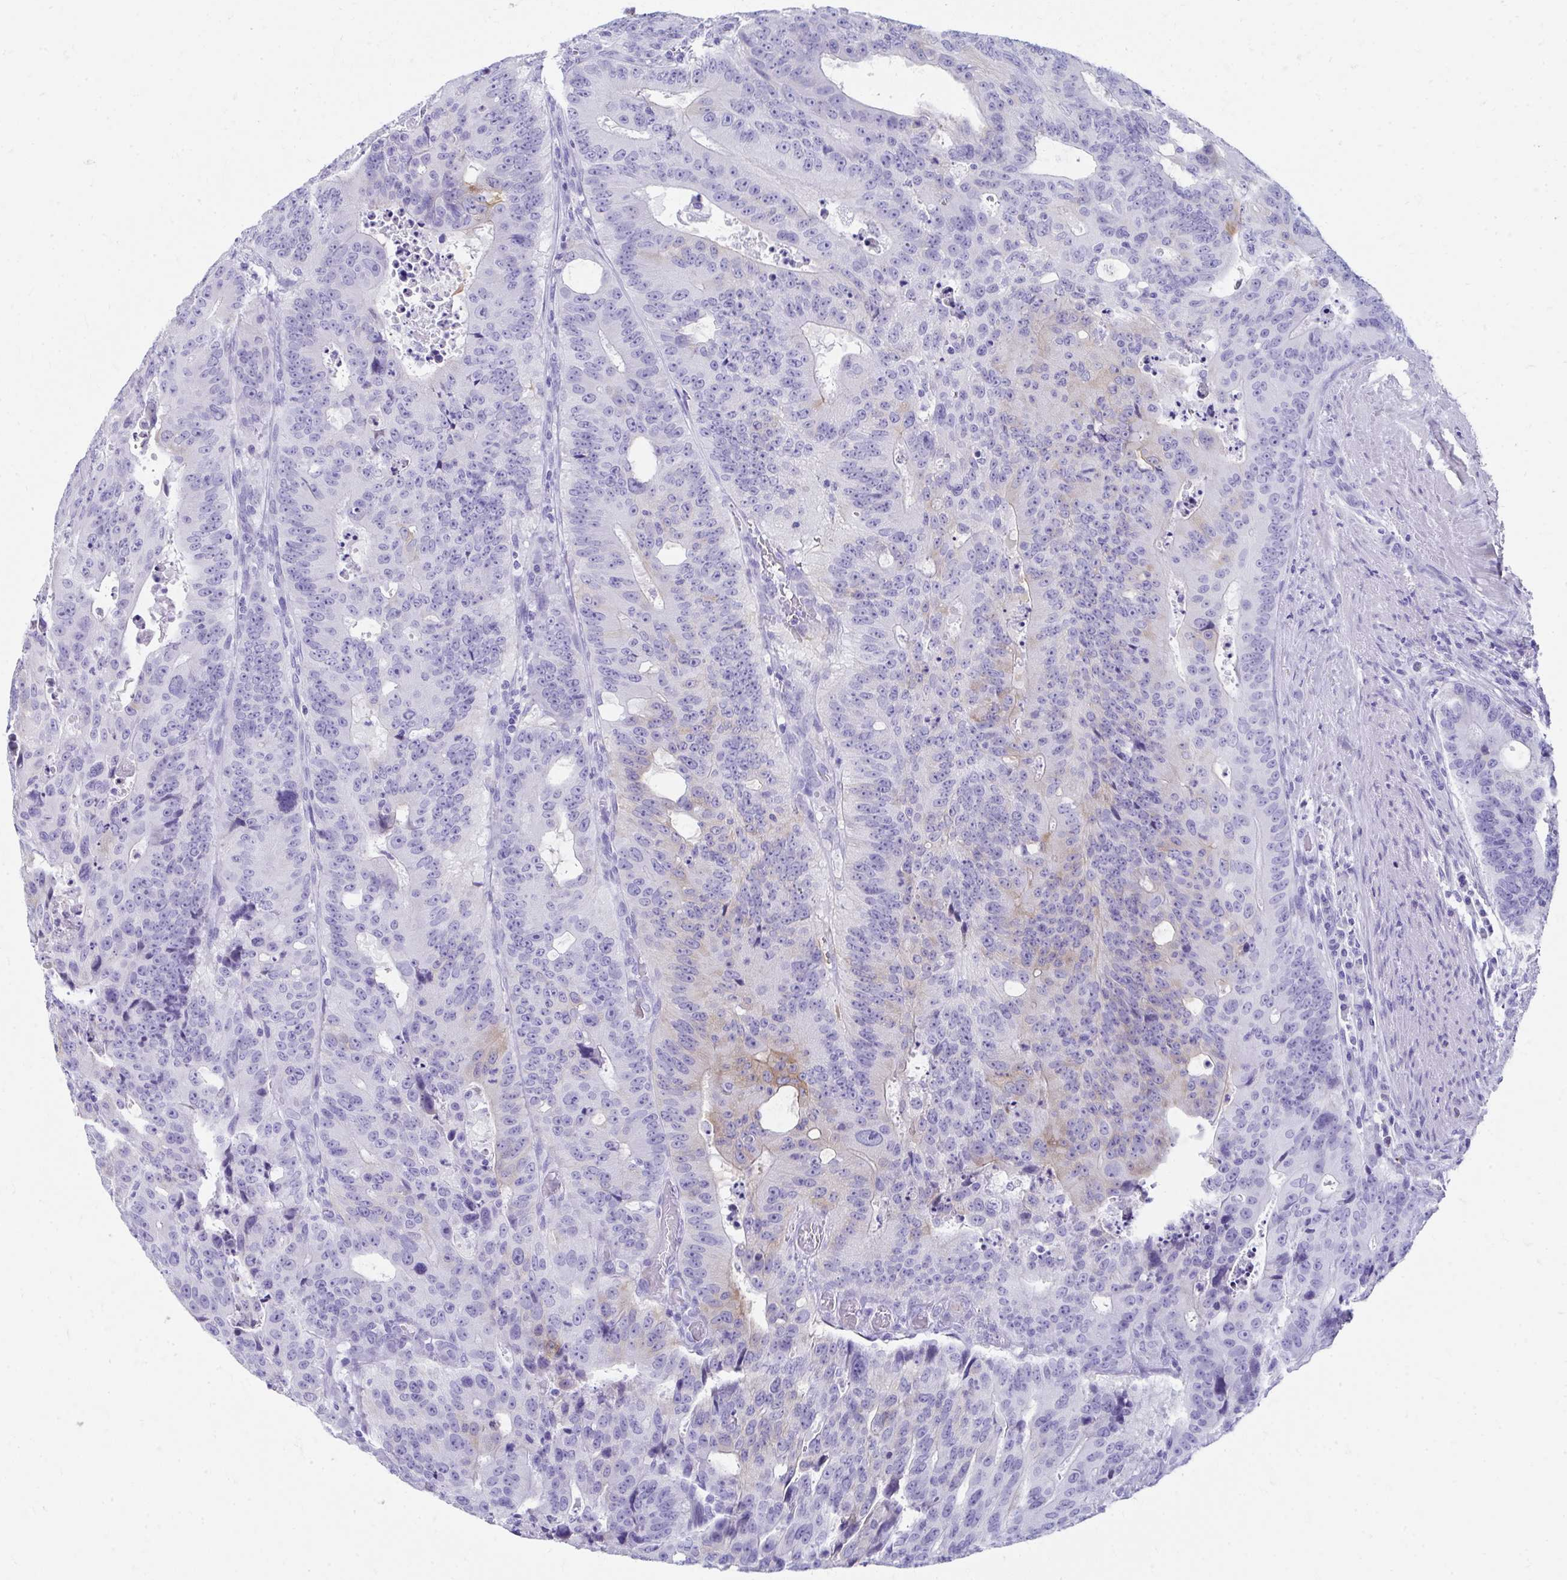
{"staining": {"intensity": "weak", "quantity": "<25%", "location": "cytoplasmic/membranous"}, "tissue": "colorectal cancer", "cell_type": "Tumor cells", "image_type": "cancer", "snomed": [{"axis": "morphology", "description": "Adenocarcinoma, NOS"}, {"axis": "topography", "description": "Colon"}], "caption": "Histopathology image shows no significant protein staining in tumor cells of colorectal adenocarcinoma.", "gene": "SEC14L3", "patient": {"sex": "male", "age": 62}}